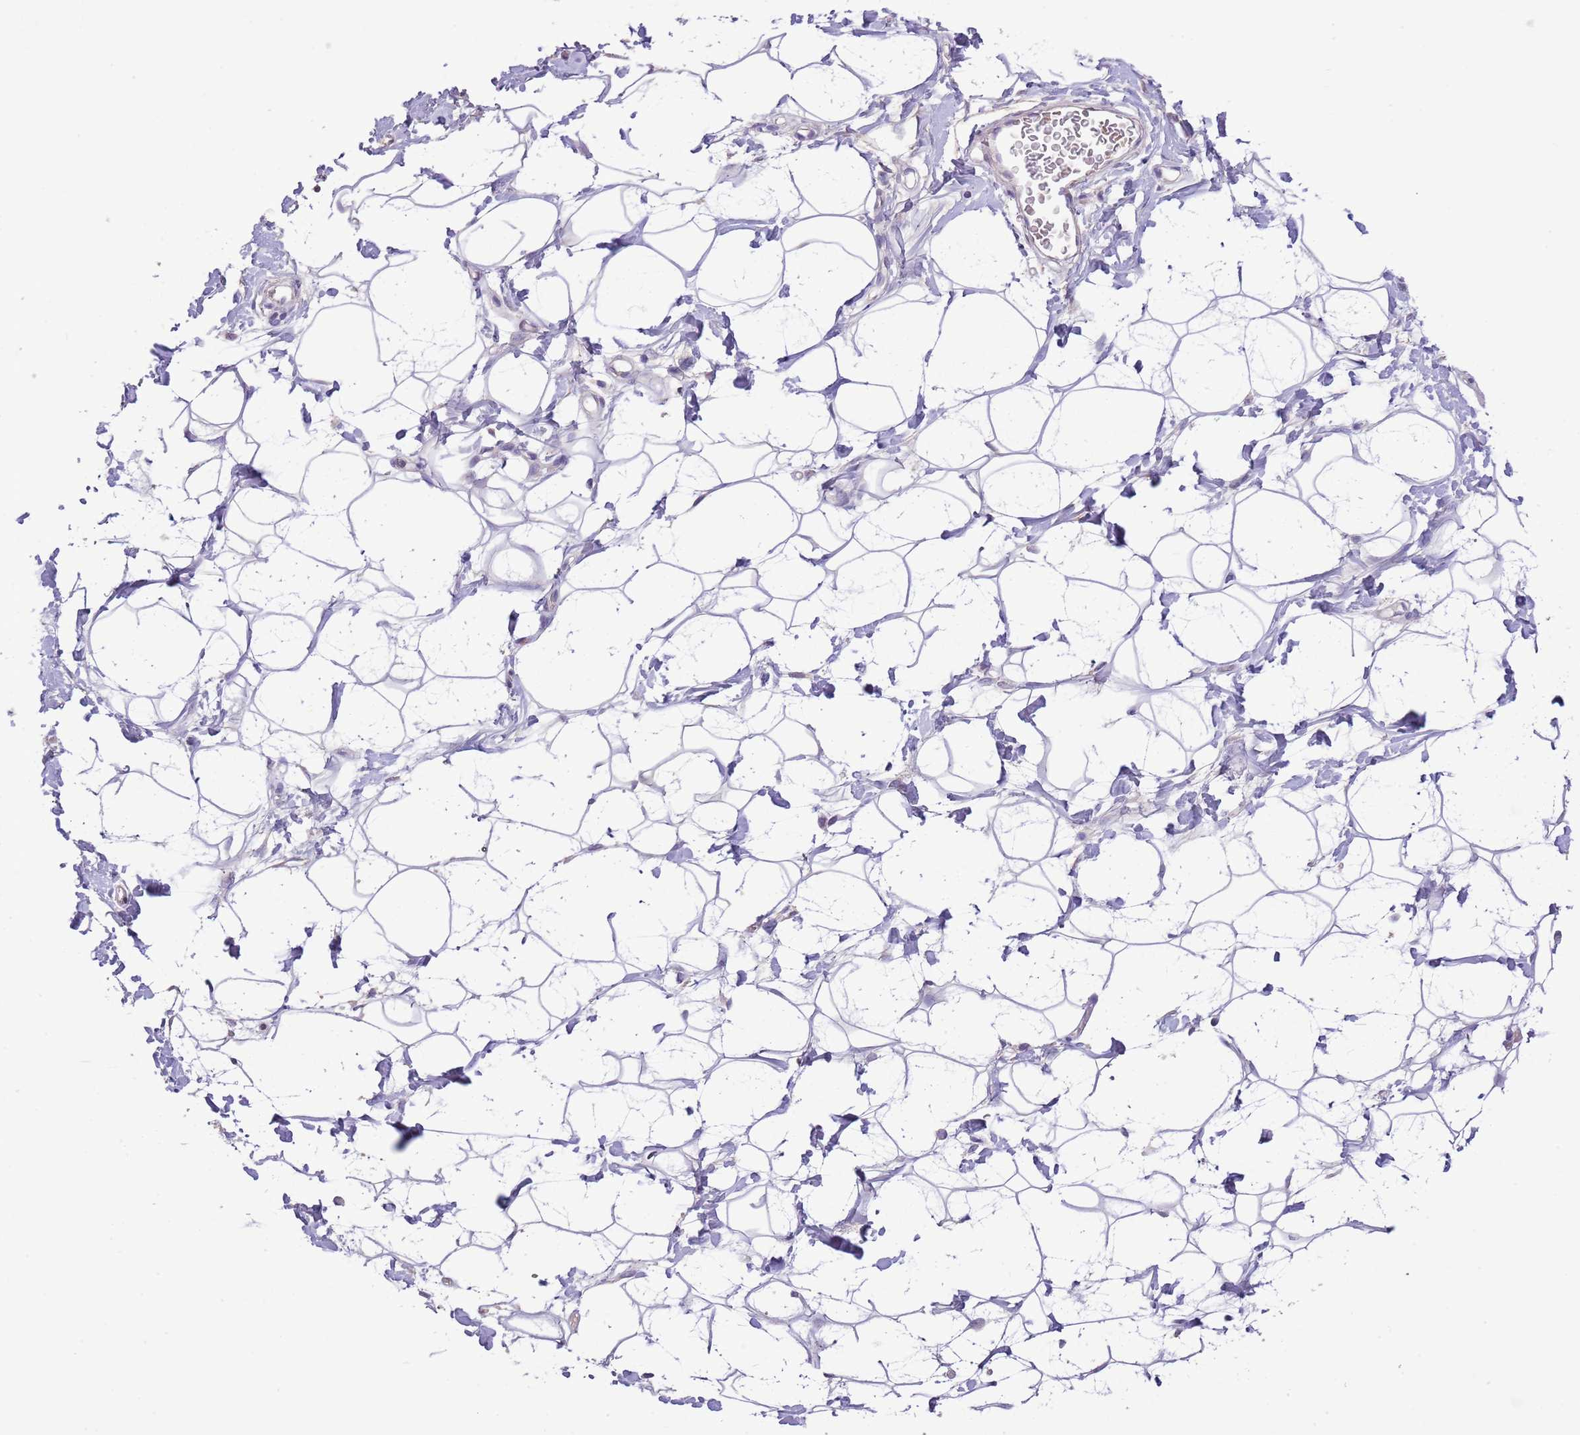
{"staining": {"intensity": "negative", "quantity": "none", "location": "none"}, "tissue": "adipose tissue", "cell_type": "Adipocytes", "image_type": "normal", "snomed": [{"axis": "morphology", "description": "Normal tissue, NOS"}, {"axis": "topography", "description": "Breast"}], "caption": "This is an IHC micrograph of normal adipose tissue. There is no positivity in adipocytes.", "gene": "ZNF658", "patient": {"sex": "female", "age": 26}}